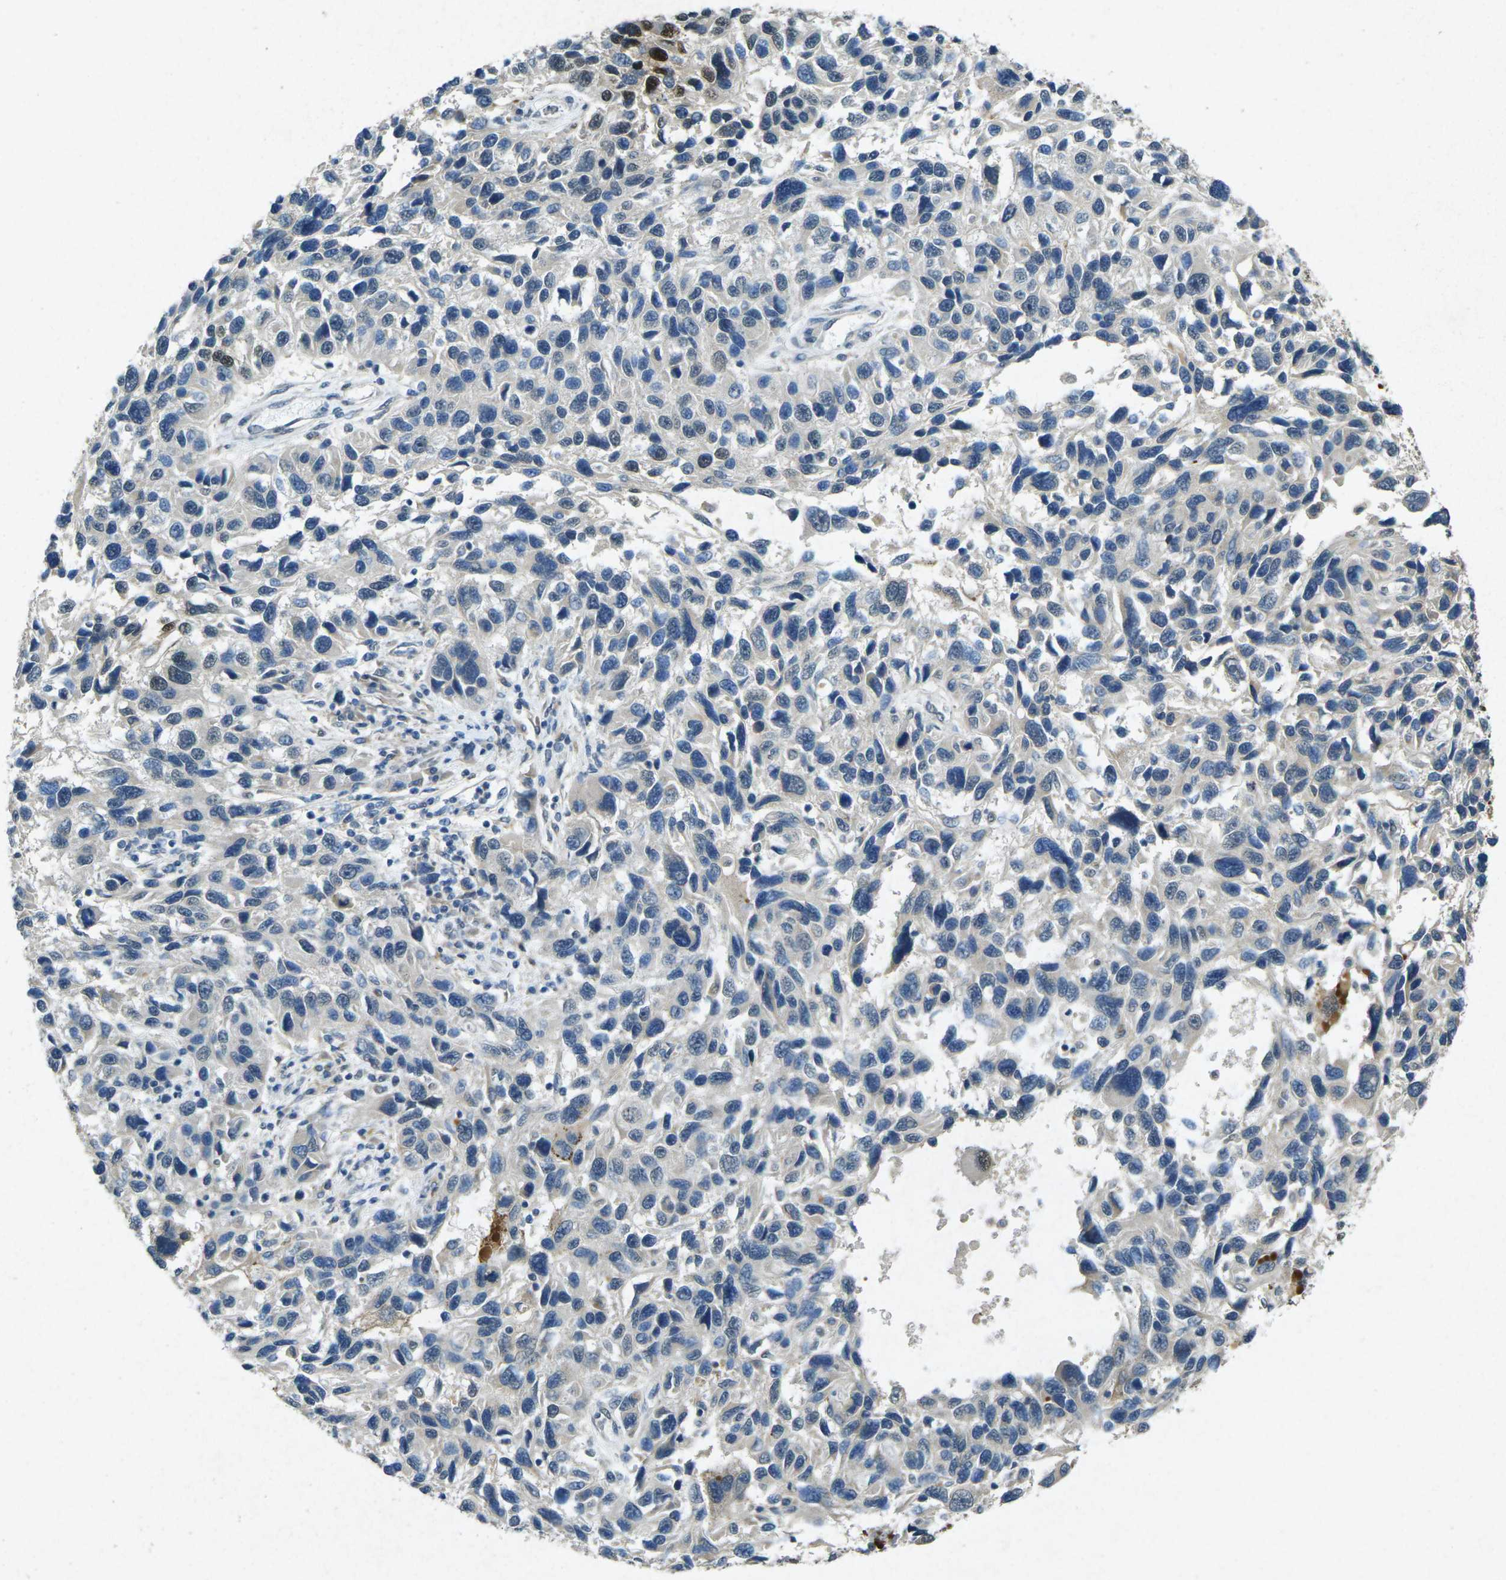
{"staining": {"intensity": "negative", "quantity": "none", "location": "none"}, "tissue": "melanoma", "cell_type": "Tumor cells", "image_type": "cancer", "snomed": [{"axis": "morphology", "description": "Malignant melanoma, NOS"}, {"axis": "topography", "description": "Skin"}], "caption": "High magnification brightfield microscopy of melanoma stained with DAB (3,3'-diaminobenzidine) (brown) and counterstained with hematoxylin (blue): tumor cells show no significant expression.", "gene": "RGMA", "patient": {"sex": "male", "age": 53}}